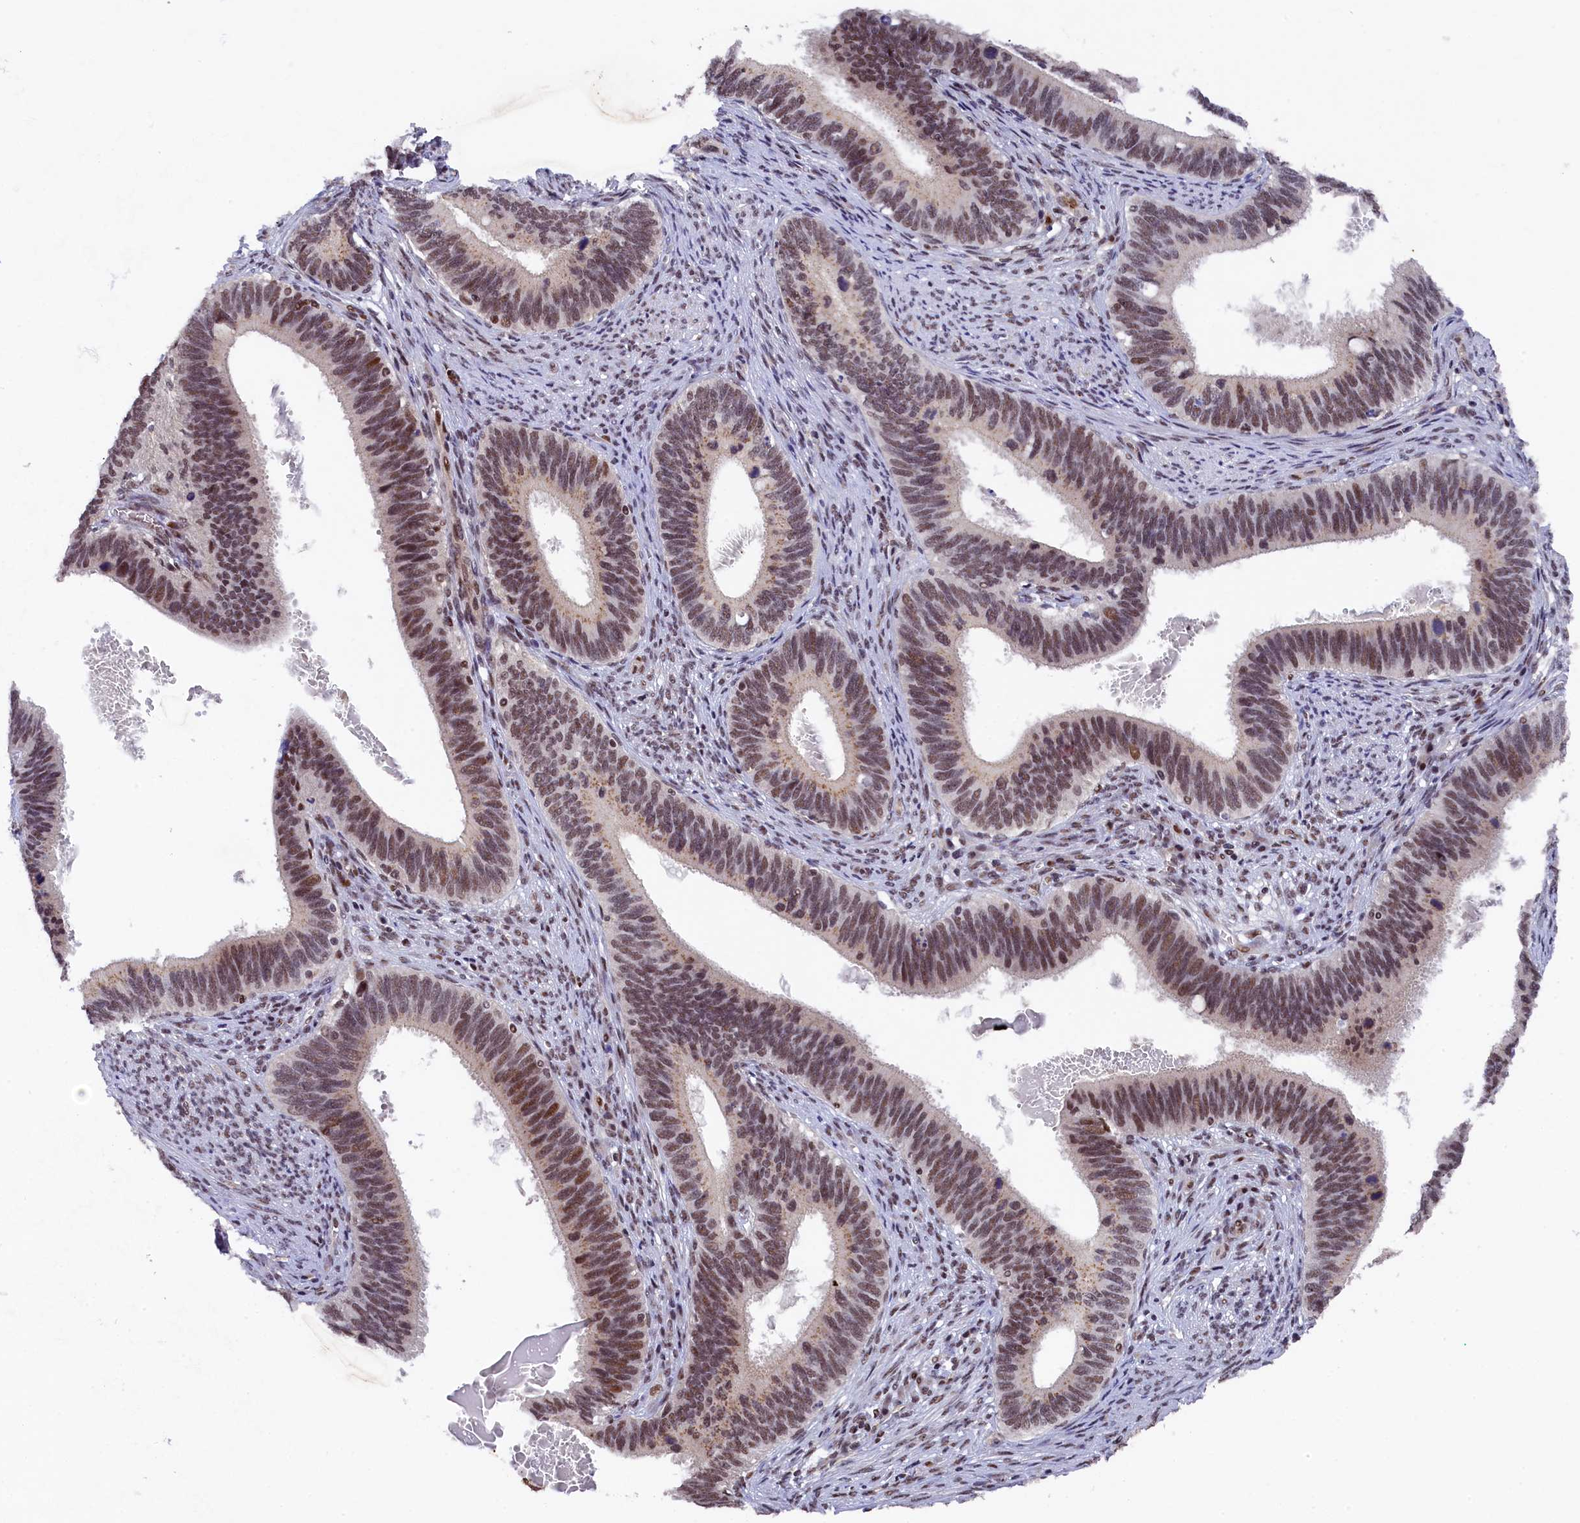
{"staining": {"intensity": "moderate", "quantity": "25%-75%", "location": "nuclear"}, "tissue": "cervical cancer", "cell_type": "Tumor cells", "image_type": "cancer", "snomed": [{"axis": "morphology", "description": "Adenocarcinoma, NOS"}, {"axis": "topography", "description": "Cervix"}], "caption": "Cervical cancer stained with DAB (3,3'-diaminobenzidine) immunohistochemistry (IHC) demonstrates medium levels of moderate nuclear expression in about 25%-75% of tumor cells. (DAB IHC with brightfield microscopy, high magnification).", "gene": "ADIG", "patient": {"sex": "female", "age": 42}}